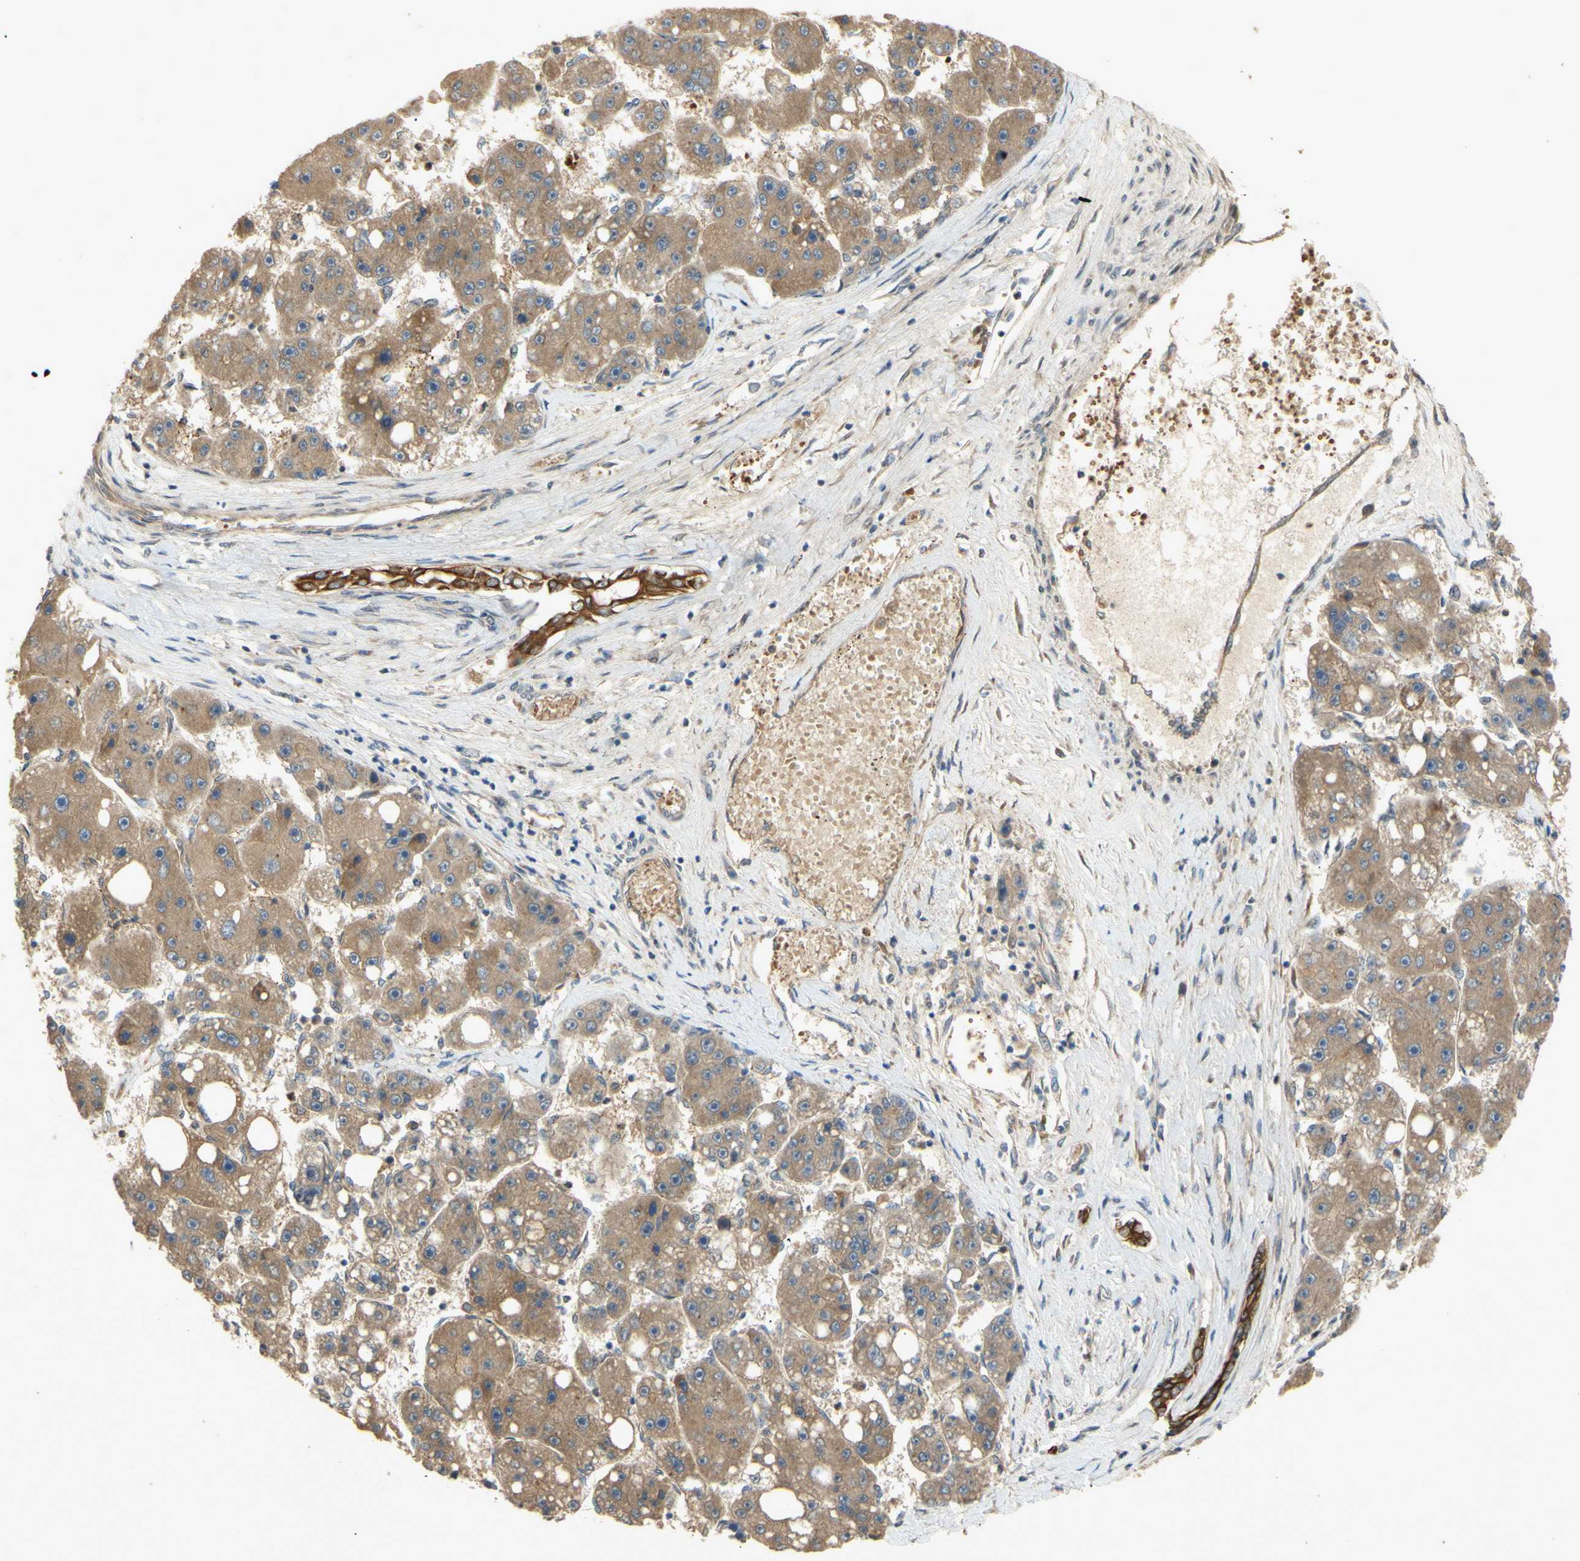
{"staining": {"intensity": "moderate", "quantity": ">75%", "location": "cytoplasmic/membranous"}, "tissue": "liver cancer", "cell_type": "Tumor cells", "image_type": "cancer", "snomed": [{"axis": "morphology", "description": "Carcinoma, Hepatocellular, NOS"}, {"axis": "topography", "description": "Liver"}], "caption": "Liver cancer was stained to show a protein in brown. There is medium levels of moderate cytoplasmic/membranous expression in approximately >75% of tumor cells.", "gene": "PKN1", "patient": {"sex": "female", "age": 61}}